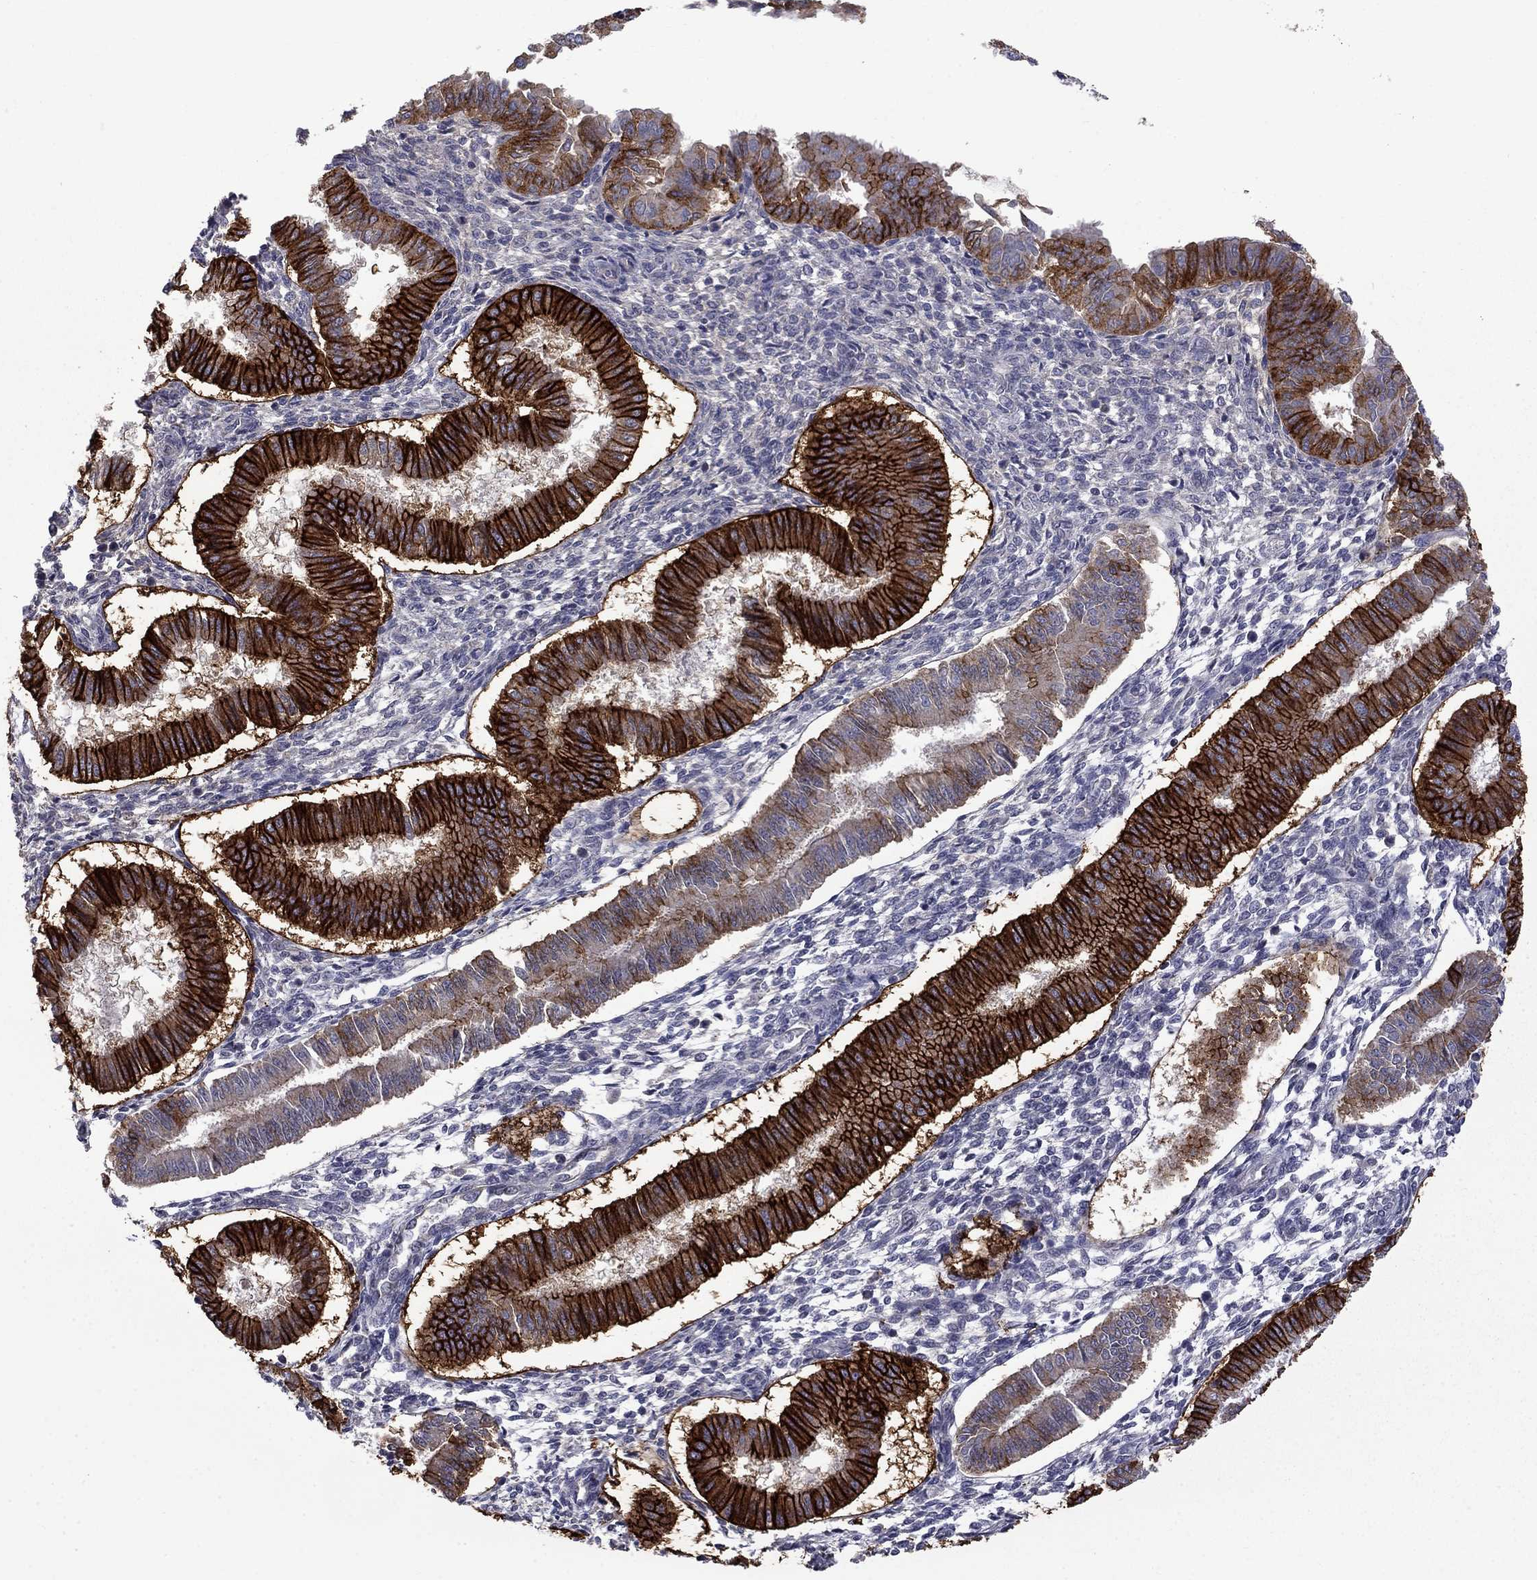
{"staining": {"intensity": "negative", "quantity": "none", "location": "none"}, "tissue": "endometrium", "cell_type": "Cells in endometrial stroma", "image_type": "normal", "snomed": [{"axis": "morphology", "description": "Normal tissue, NOS"}, {"axis": "topography", "description": "Endometrium"}], "caption": "This is a photomicrograph of IHC staining of normal endometrium, which shows no staining in cells in endometrial stroma. The staining is performed using DAB brown chromogen with nuclei counter-stained in using hematoxylin.", "gene": "SLC39A14", "patient": {"sex": "female", "age": 43}}